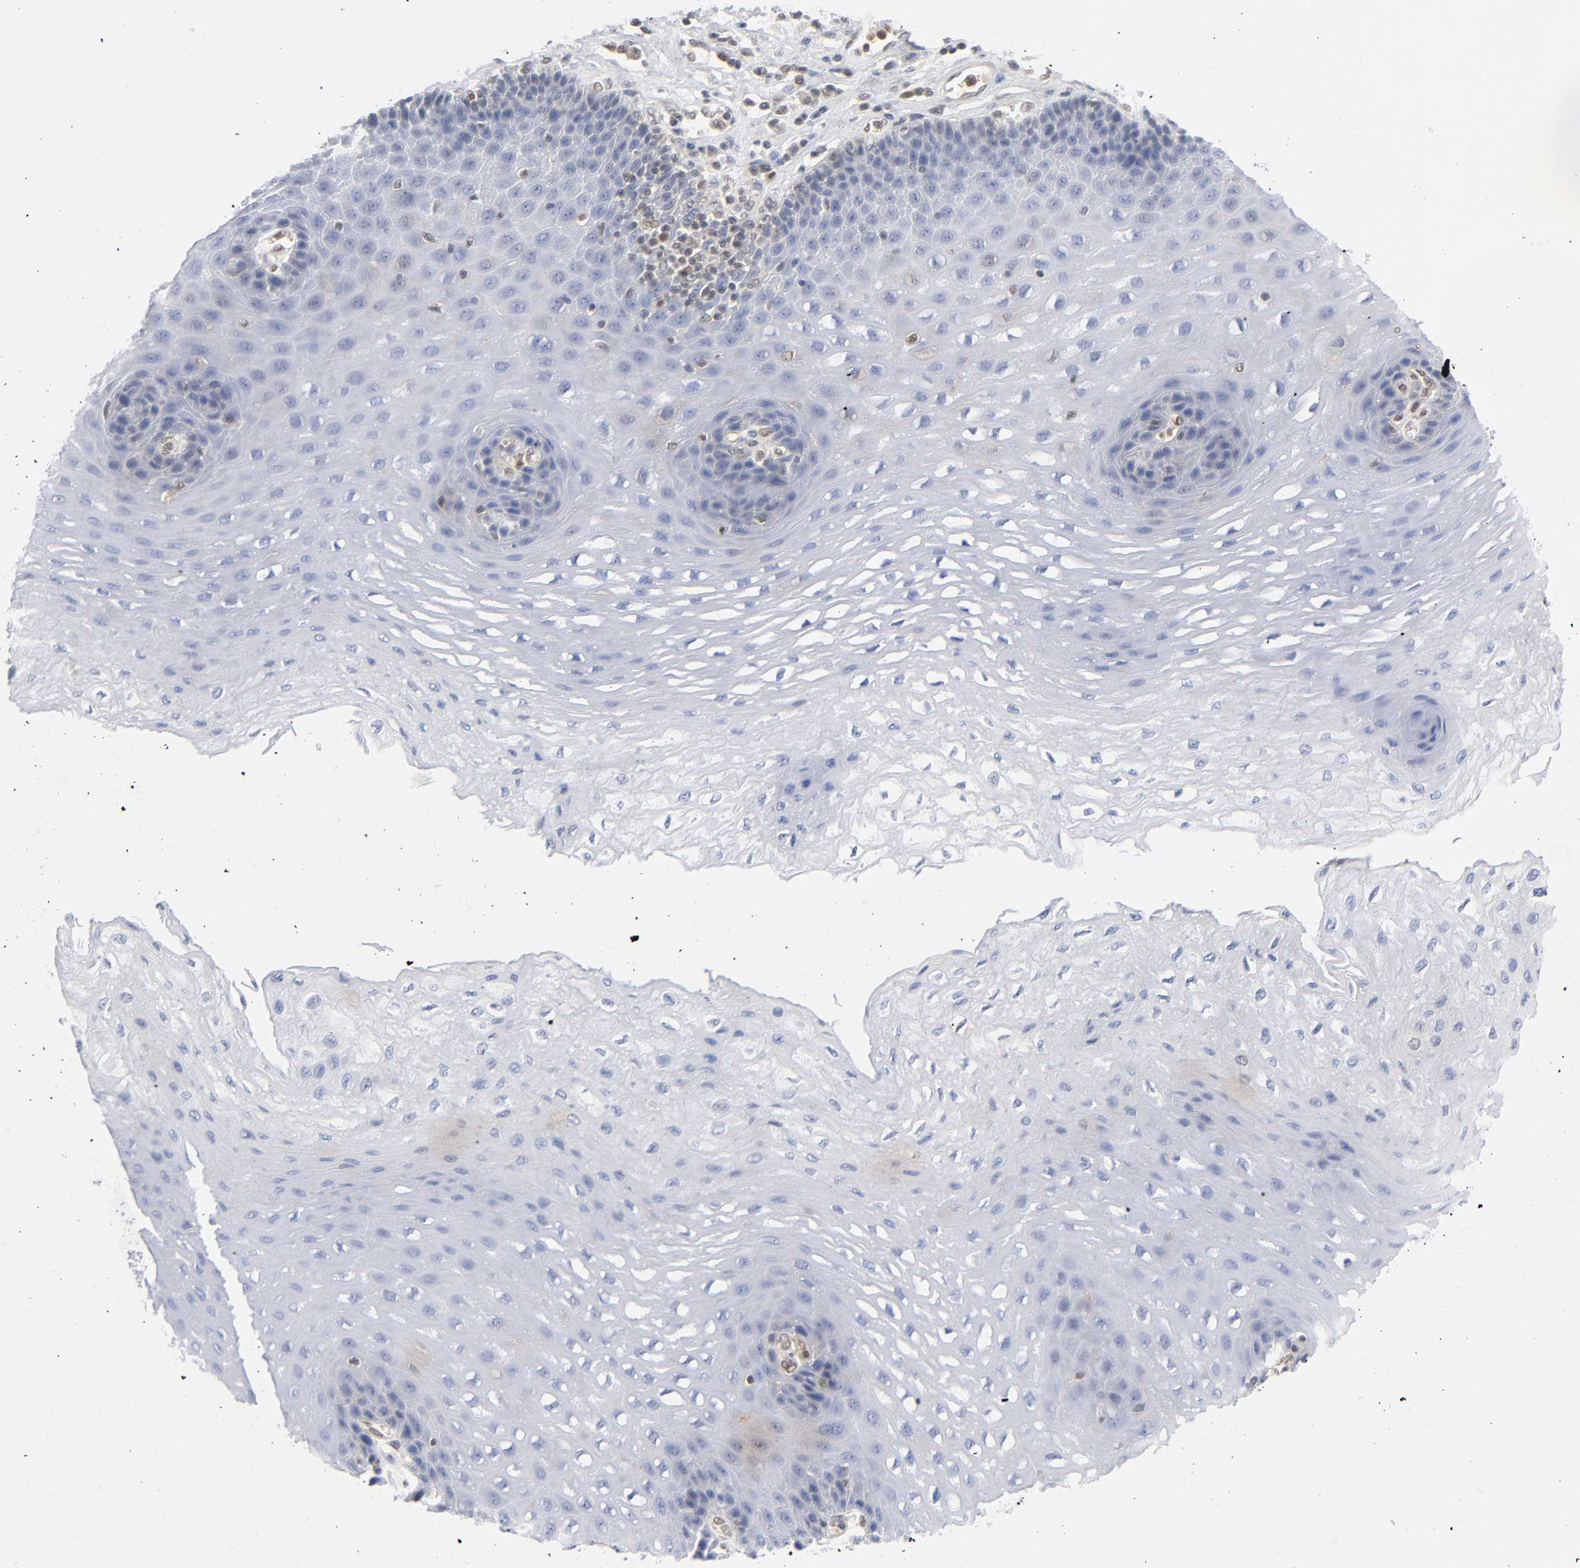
{"staining": {"intensity": "negative", "quantity": "none", "location": "none"}, "tissue": "esophagus", "cell_type": "Squamous epithelial cells", "image_type": "normal", "snomed": [{"axis": "morphology", "description": "Normal tissue, NOS"}, {"axis": "topography", "description": "Esophagus"}], "caption": "IHC of normal esophagus exhibits no positivity in squamous epithelial cells.", "gene": "DFFB", "patient": {"sex": "female", "age": 72}}